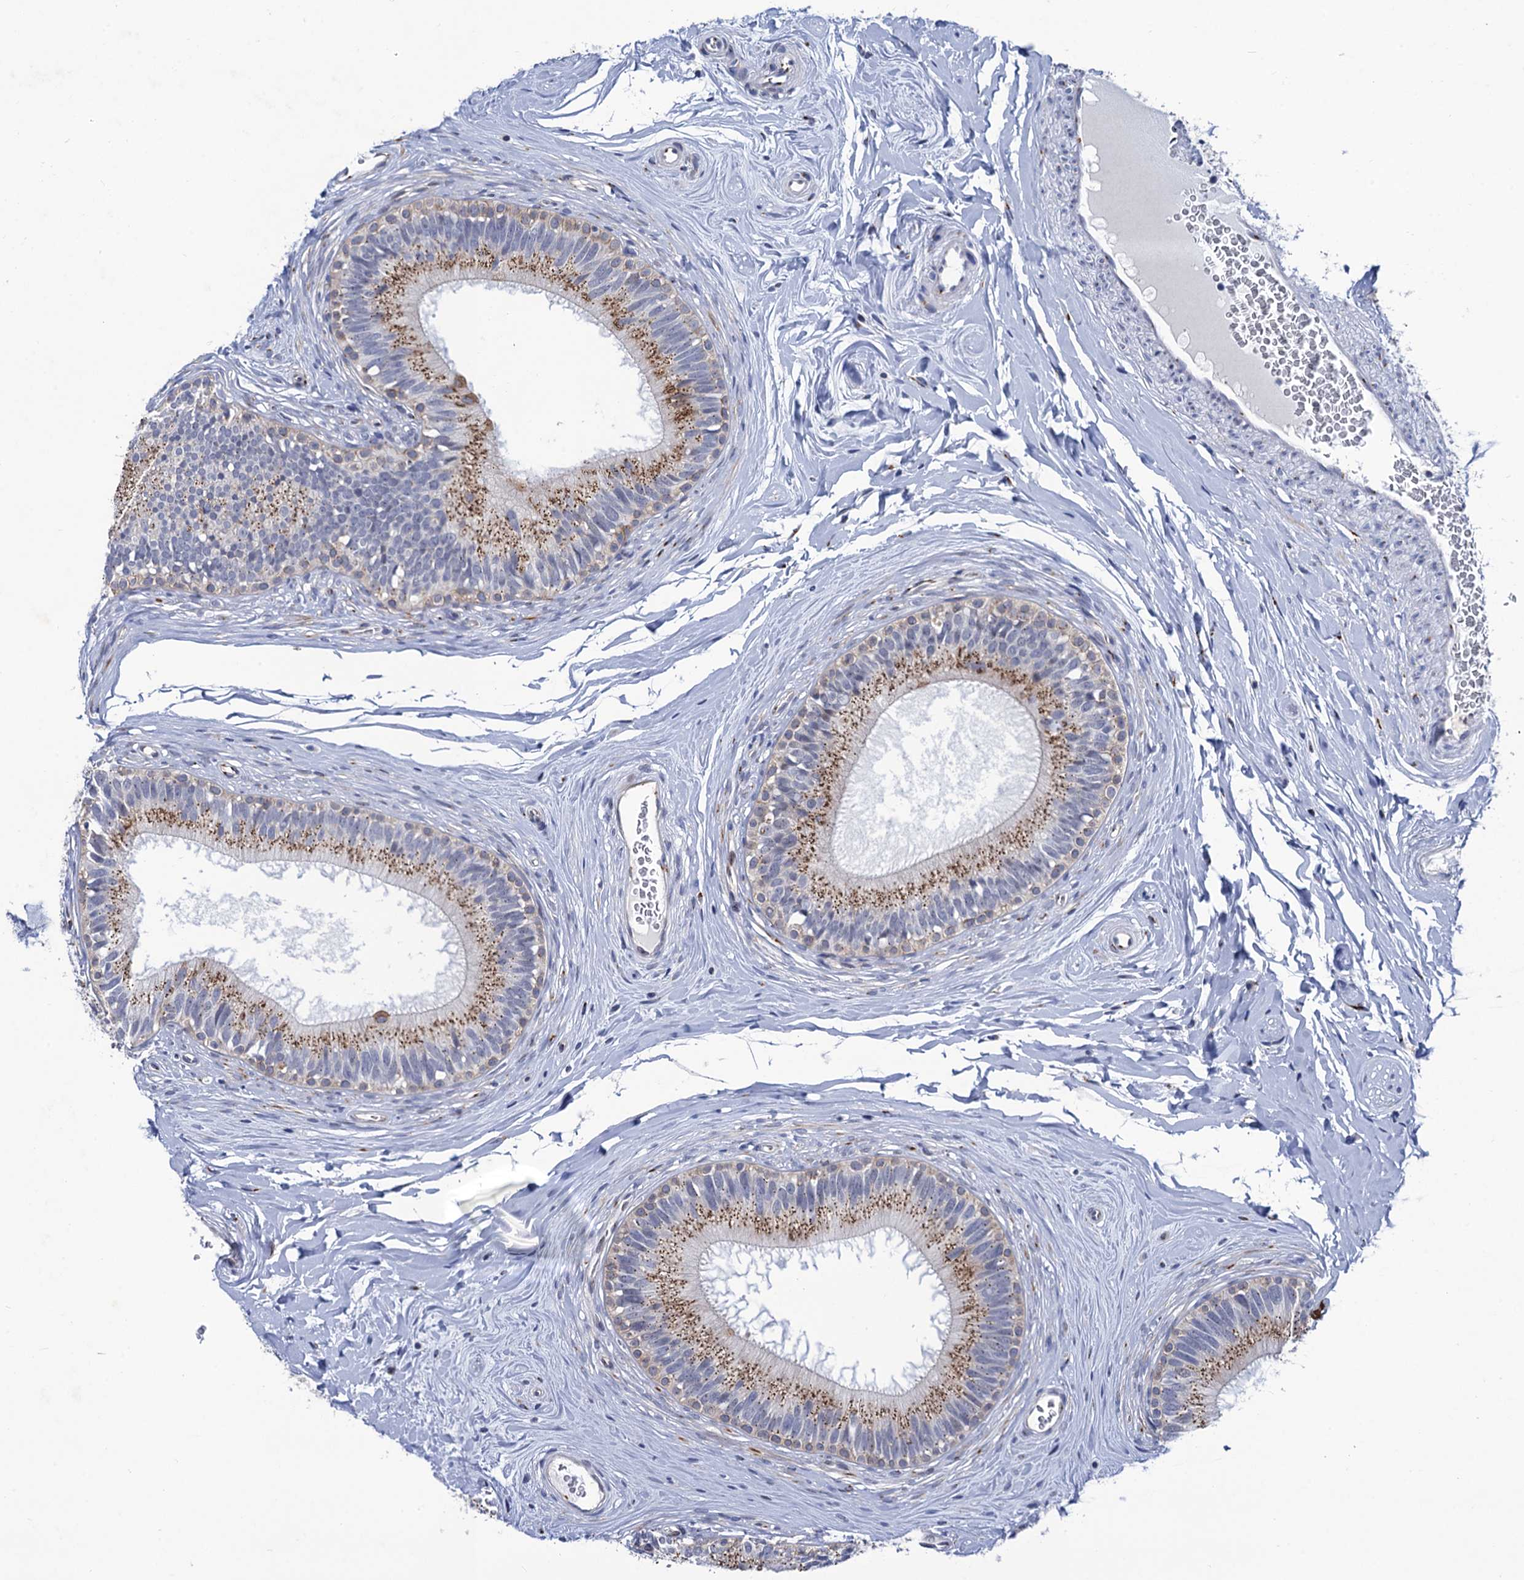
{"staining": {"intensity": "moderate", "quantity": "25%-75%", "location": "cytoplasmic/membranous"}, "tissue": "epididymis", "cell_type": "Glandular cells", "image_type": "normal", "snomed": [{"axis": "morphology", "description": "Normal tissue, NOS"}, {"axis": "topography", "description": "Epididymis"}], "caption": "Immunohistochemistry (IHC) of normal human epididymis shows medium levels of moderate cytoplasmic/membranous staining in approximately 25%-75% of glandular cells.", "gene": "THAP2", "patient": {"sex": "male", "age": 33}}